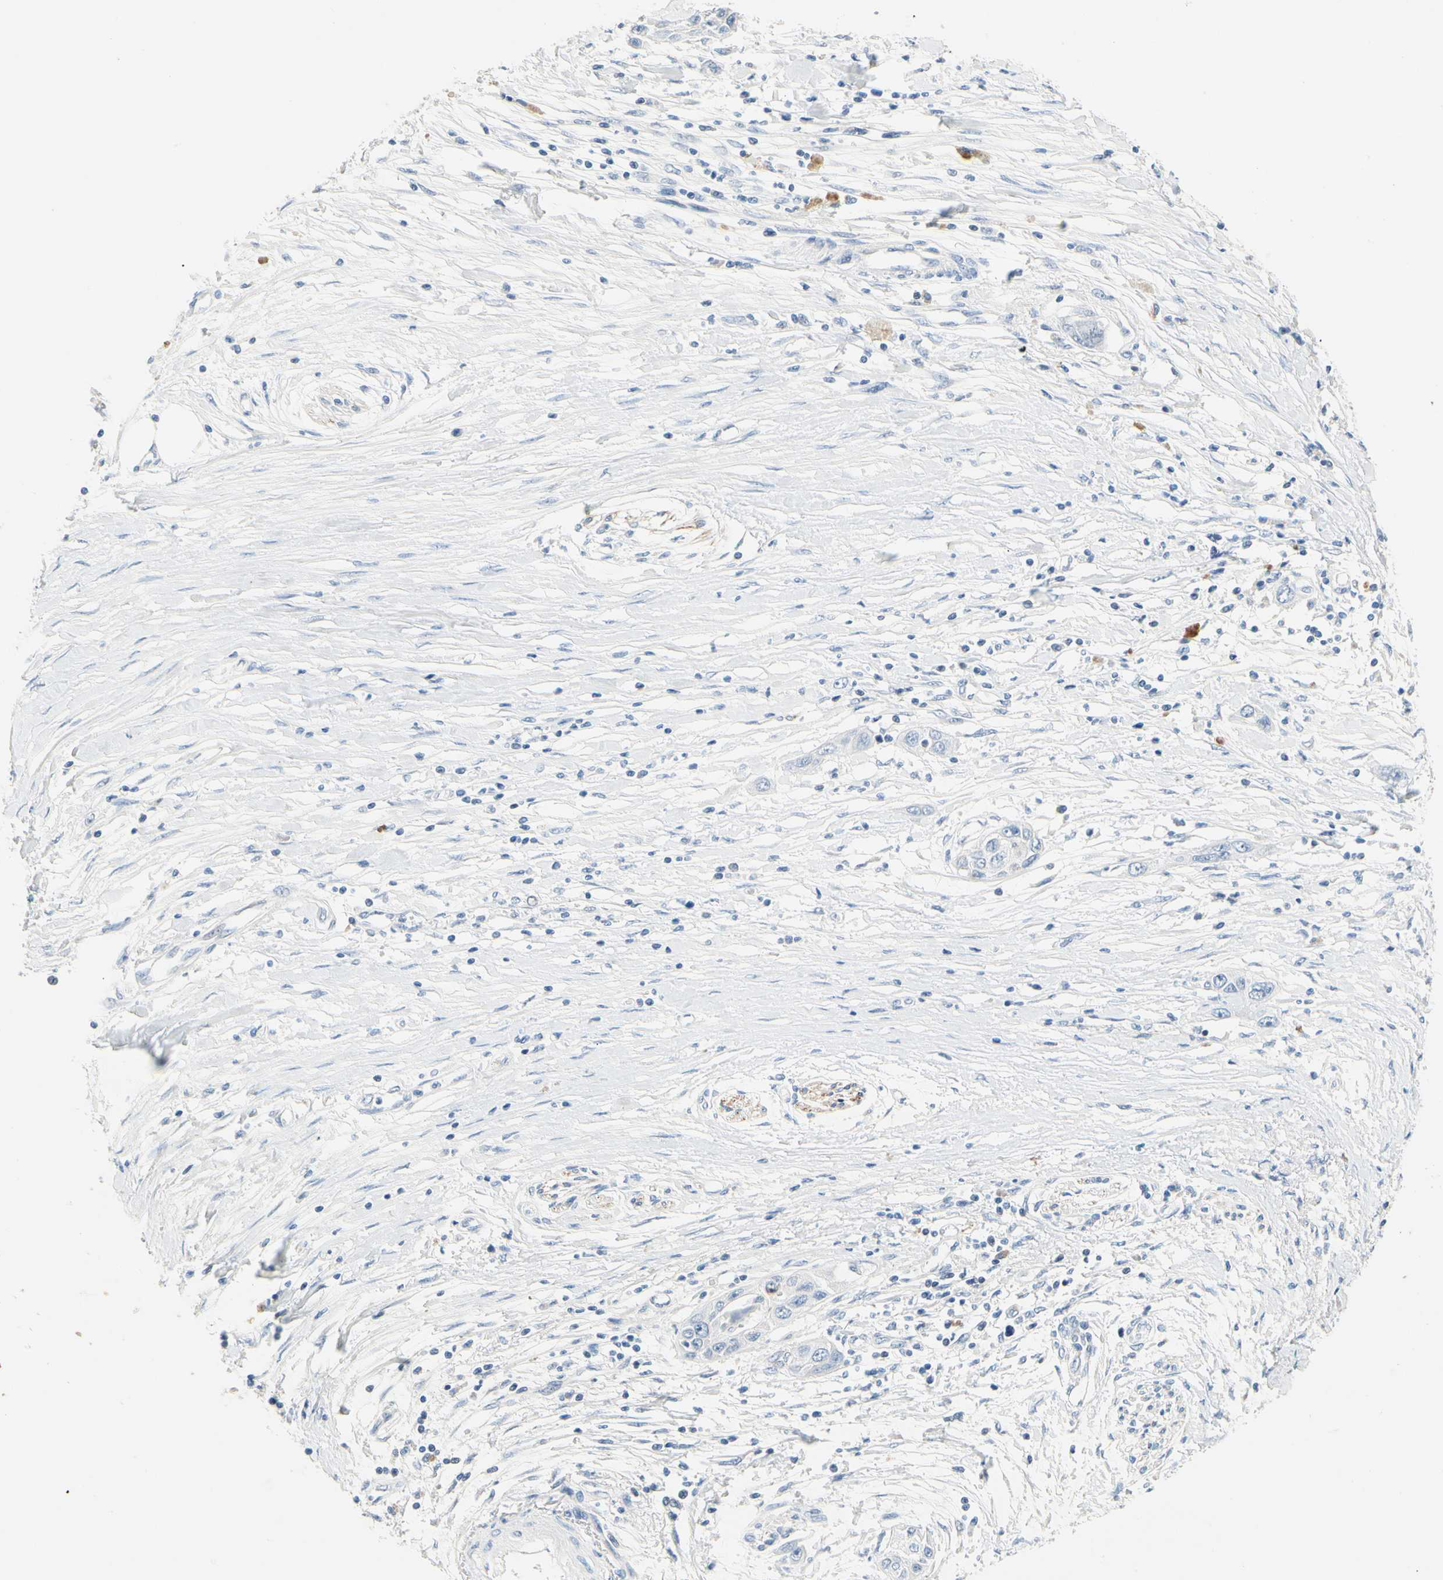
{"staining": {"intensity": "negative", "quantity": "none", "location": "none"}, "tissue": "pancreatic cancer", "cell_type": "Tumor cells", "image_type": "cancer", "snomed": [{"axis": "morphology", "description": "Adenocarcinoma, NOS"}, {"axis": "topography", "description": "Pancreas"}], "caption": "An IHC photomicrograph of pancreatic cancer is shown. There is no staining in tumor cells of pancreatic cancer. (Brightfield microscopy of DAB (3,3'-diaminobenzidine) immunohistochemistry at high magnification).", "gene": "CCM2L", "patient": {"sex": "female", "age": 70}}